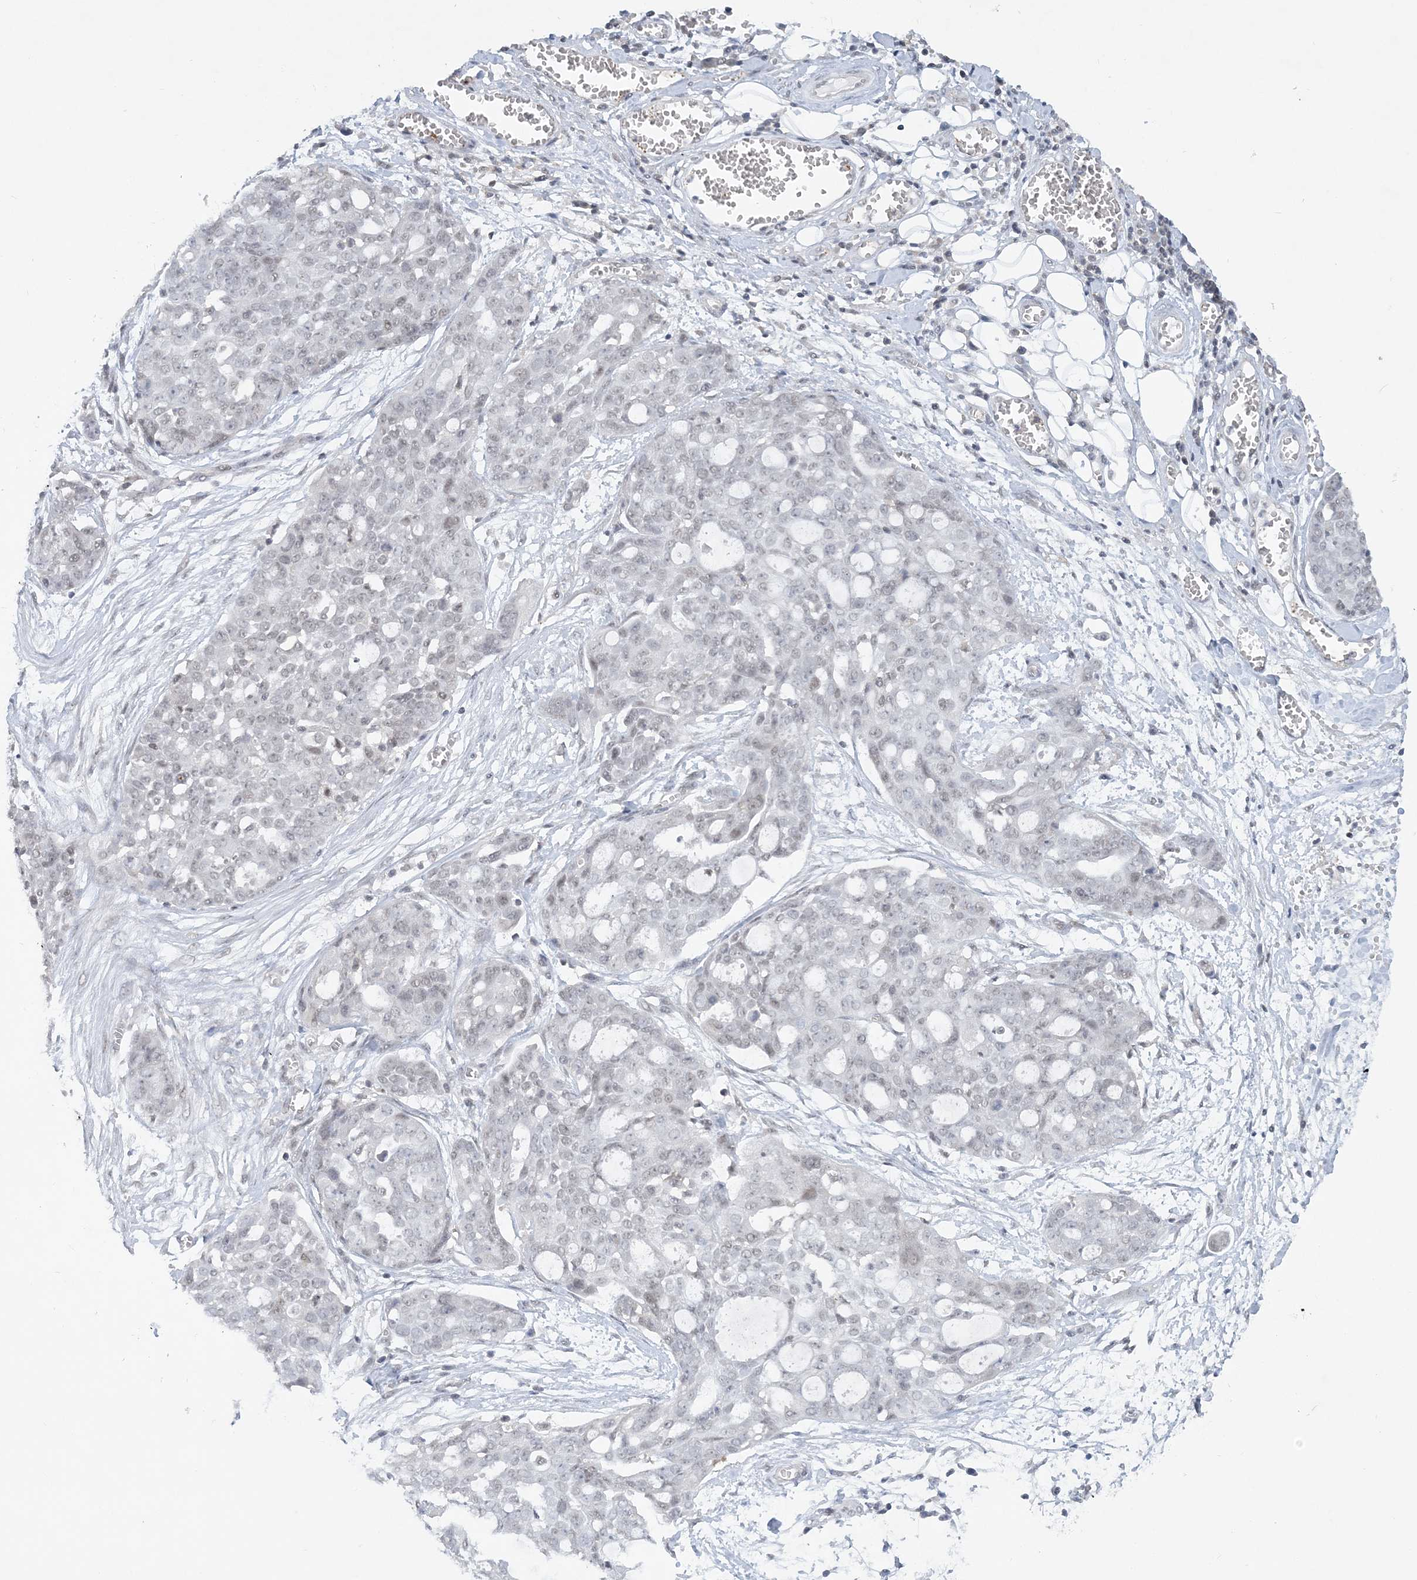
{"staining": {"intensity": "weak", "quantity": "<25%", "location": "nuclear"}, "tissue": "ovarian cancer", "cell_type": "Tumor cells", "image_type": "cancer", "snomed": [{"axis": "morphology", "description": "Cystadenocarcinoma, serous, NOS"}, {"axis": "topography", "description": "Soft tissue"}, {"axis": "topography", "description": "Ovary"}], "caption": "The image demonstrates no significant expression in tumor cells of ovarian serous cystadenocarcinoma. (Immunohistochemistry, brightfield microscopy, high magnification).", "gene": "KMT2D", "patient": {"sex": "female", "age": 57}}